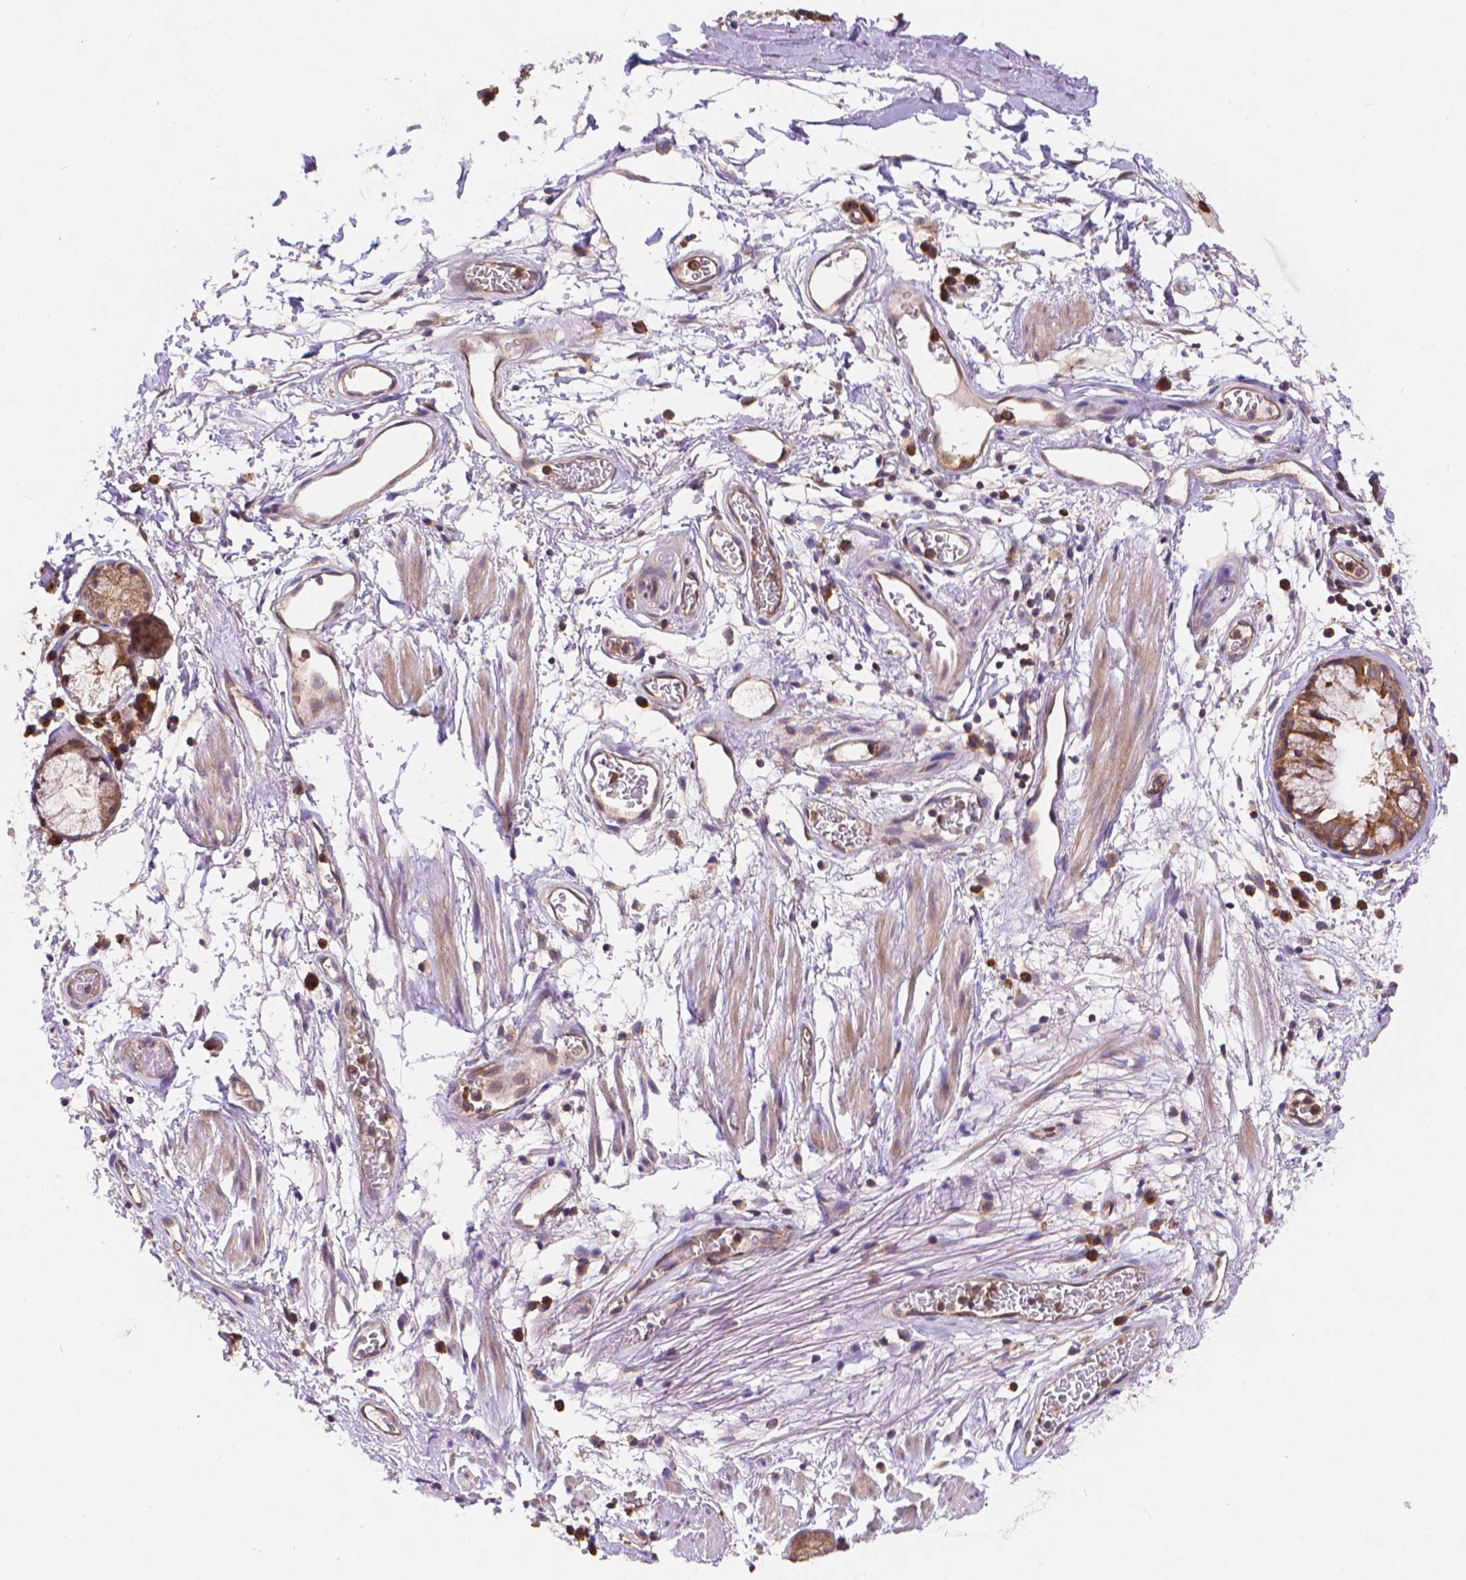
{"staining": {"intensity": "weak", "quantity": ">75%", "location": "cytoplasmic/membranous"}, "tissue": "adipose tissue", "cell_type": "Adipocytes", "image_type": "normal", "snomed": [{"axis": "morphology", "description": "Normal tissue, NOS"}, {"axis": "topography", "description": "Cartilage tissue"}, {"axis": "topography", "description": "Bronchus"}], "caption": "A micrograph of human adipose tissue stained for a protein shows weak cytoplasmic/membranous brown staining in adipocytes. (DAB IHC with brightfield microscopy, high magnification).", "gene": "ARAP1", "patient": {"sex": "male", "age": 58}}